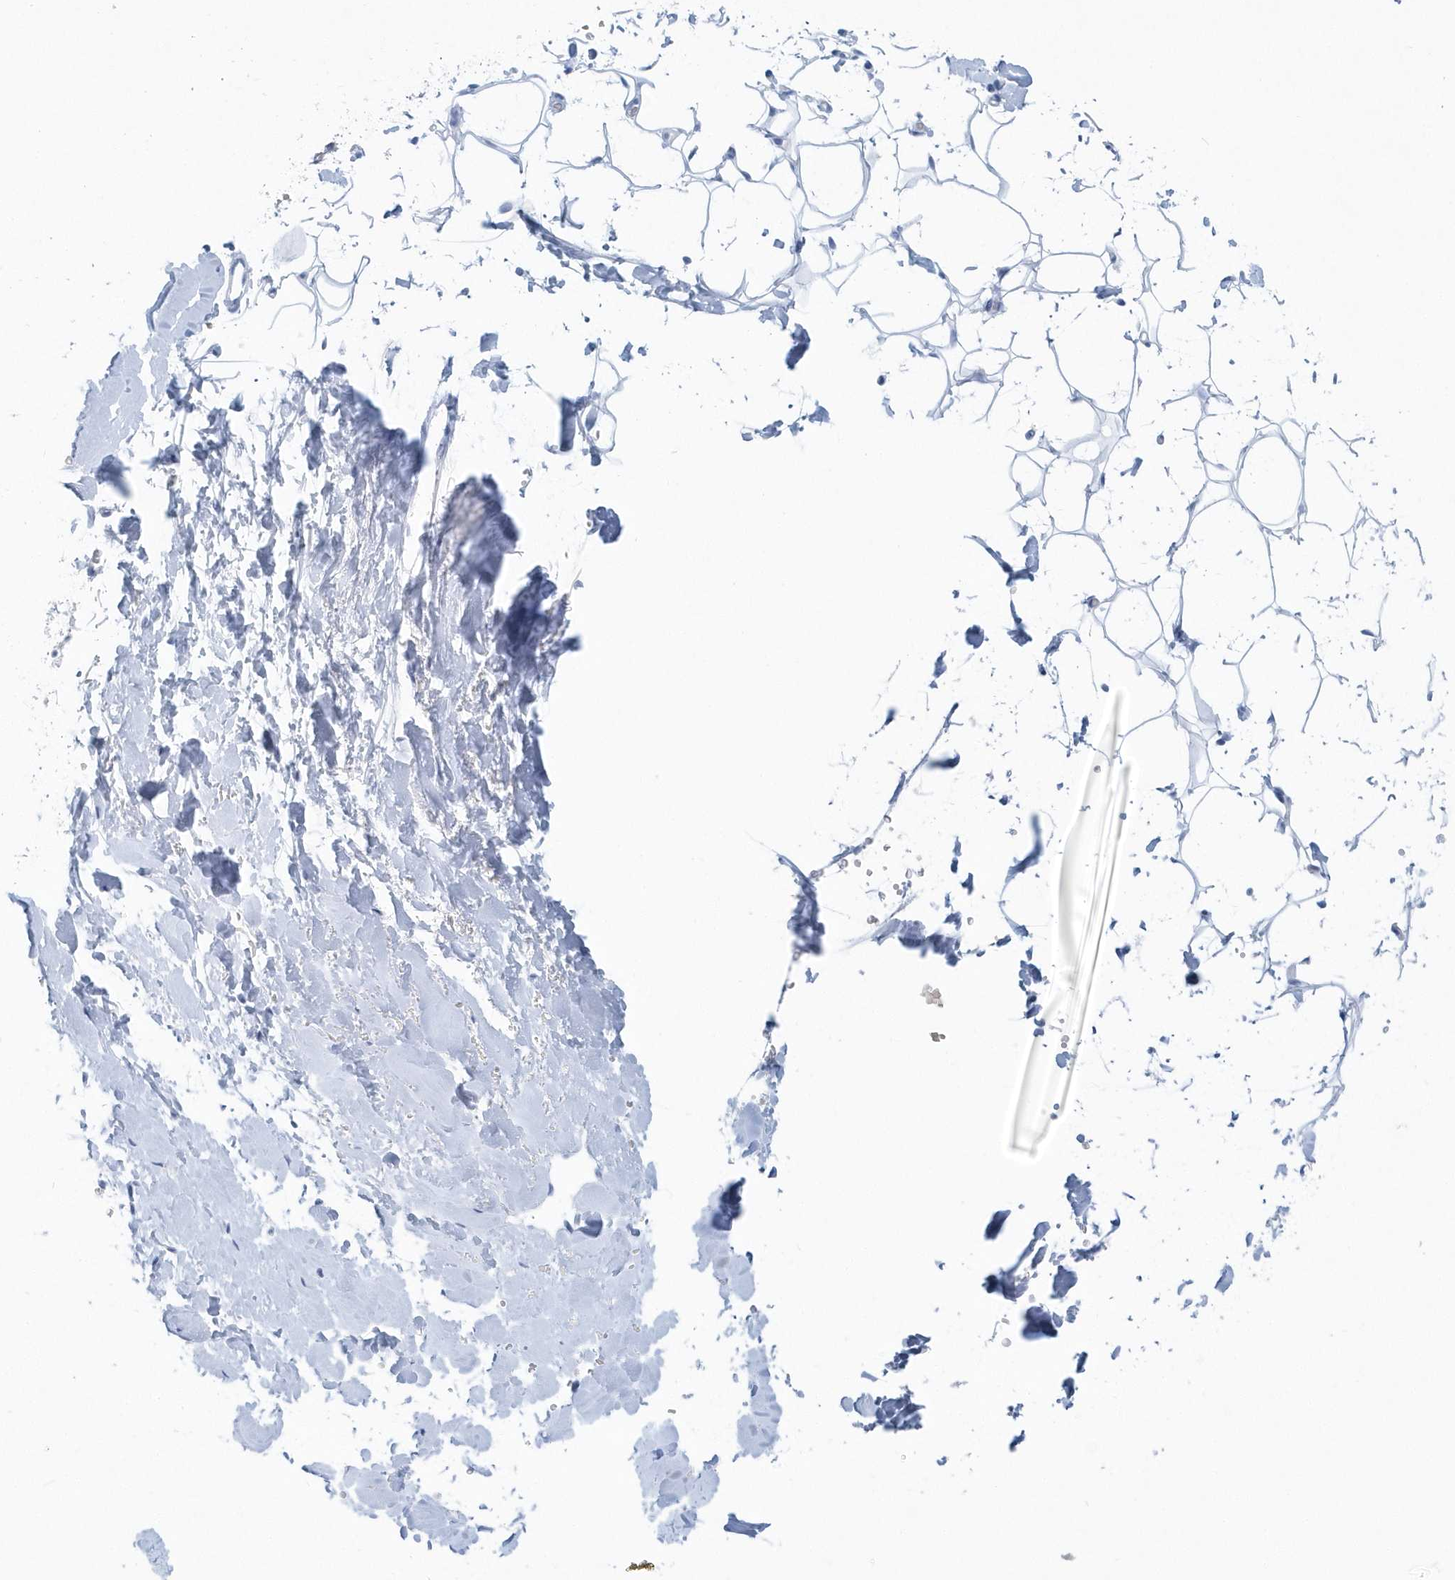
{"staining": {"intensity": "negative", "quantity": "none", "location": "none"}, "tissue": "adipose tissue", "cell_type": "Adipocytes", "image_type": "normal", "snomed": [{"axis": "morphology", "description": "Normal tissue, NOS"}, {"axis": "topography", "description": "Breast"}], "caption": "Adipose tissue stained for a protein using IHC shows no positivity adipocytes.", "gene": "PTPRO", "patient": {"sex": "female", "age": 26}}